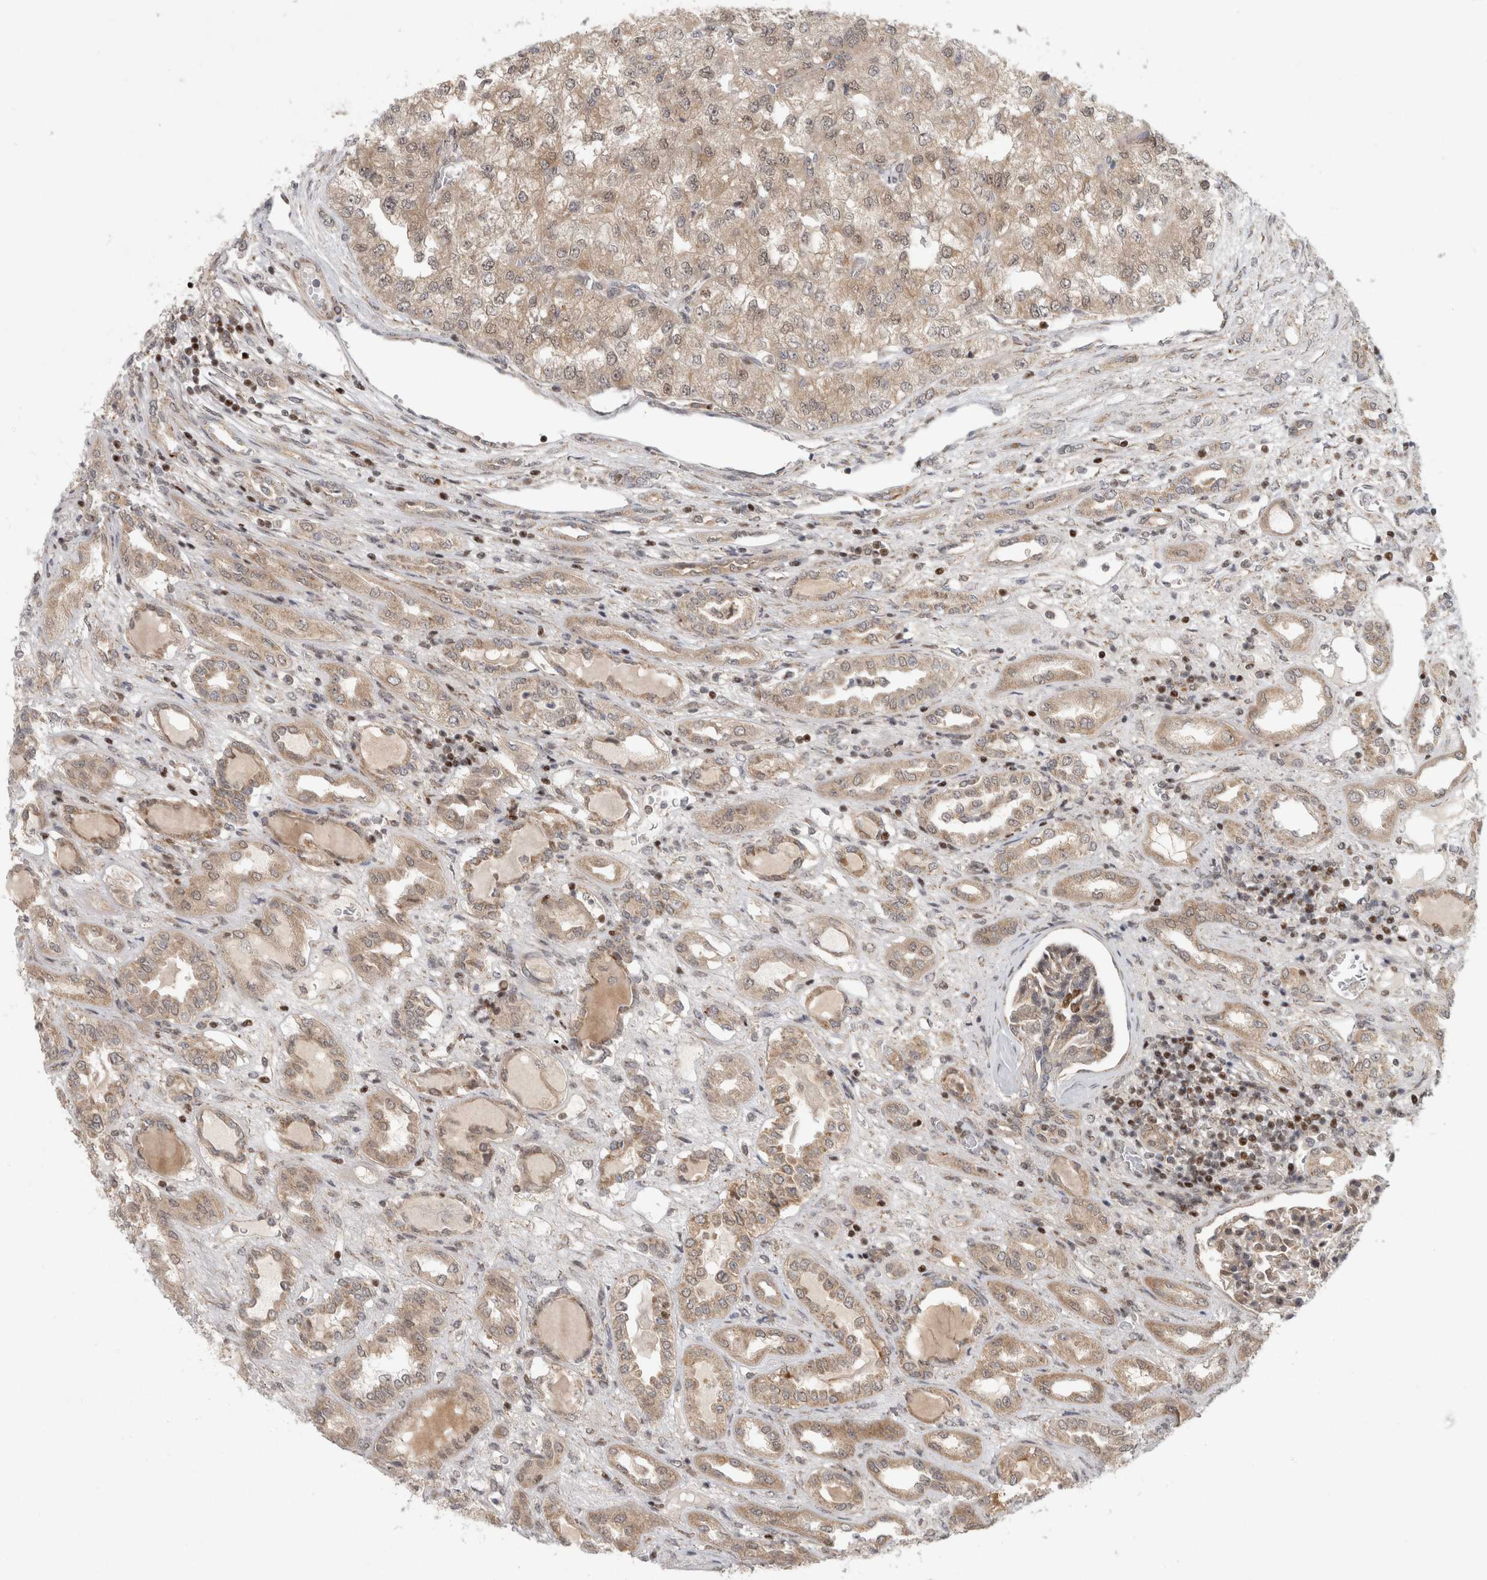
{"staining": {"intensity": "weak", "quantity": ">75%", "location": "cytoplasmic/membranous"}, "tissue": "renal cancer", "cell_type": "Tumor cells", "image_type": "cancer", "snomed": [{"axis": "morphology", "description": "Adenocarcinoma, NOS"}, {"axis": "topography", "description": "Kidney"}], "caption": "Tumor cells reveal low levels of weak cytoplasmic/membranous positivity in about >75% of cells in renal cancer (adenocarcinoma).", "gene": "KDM8", "patient": {"sex": "female", "age": 54}}